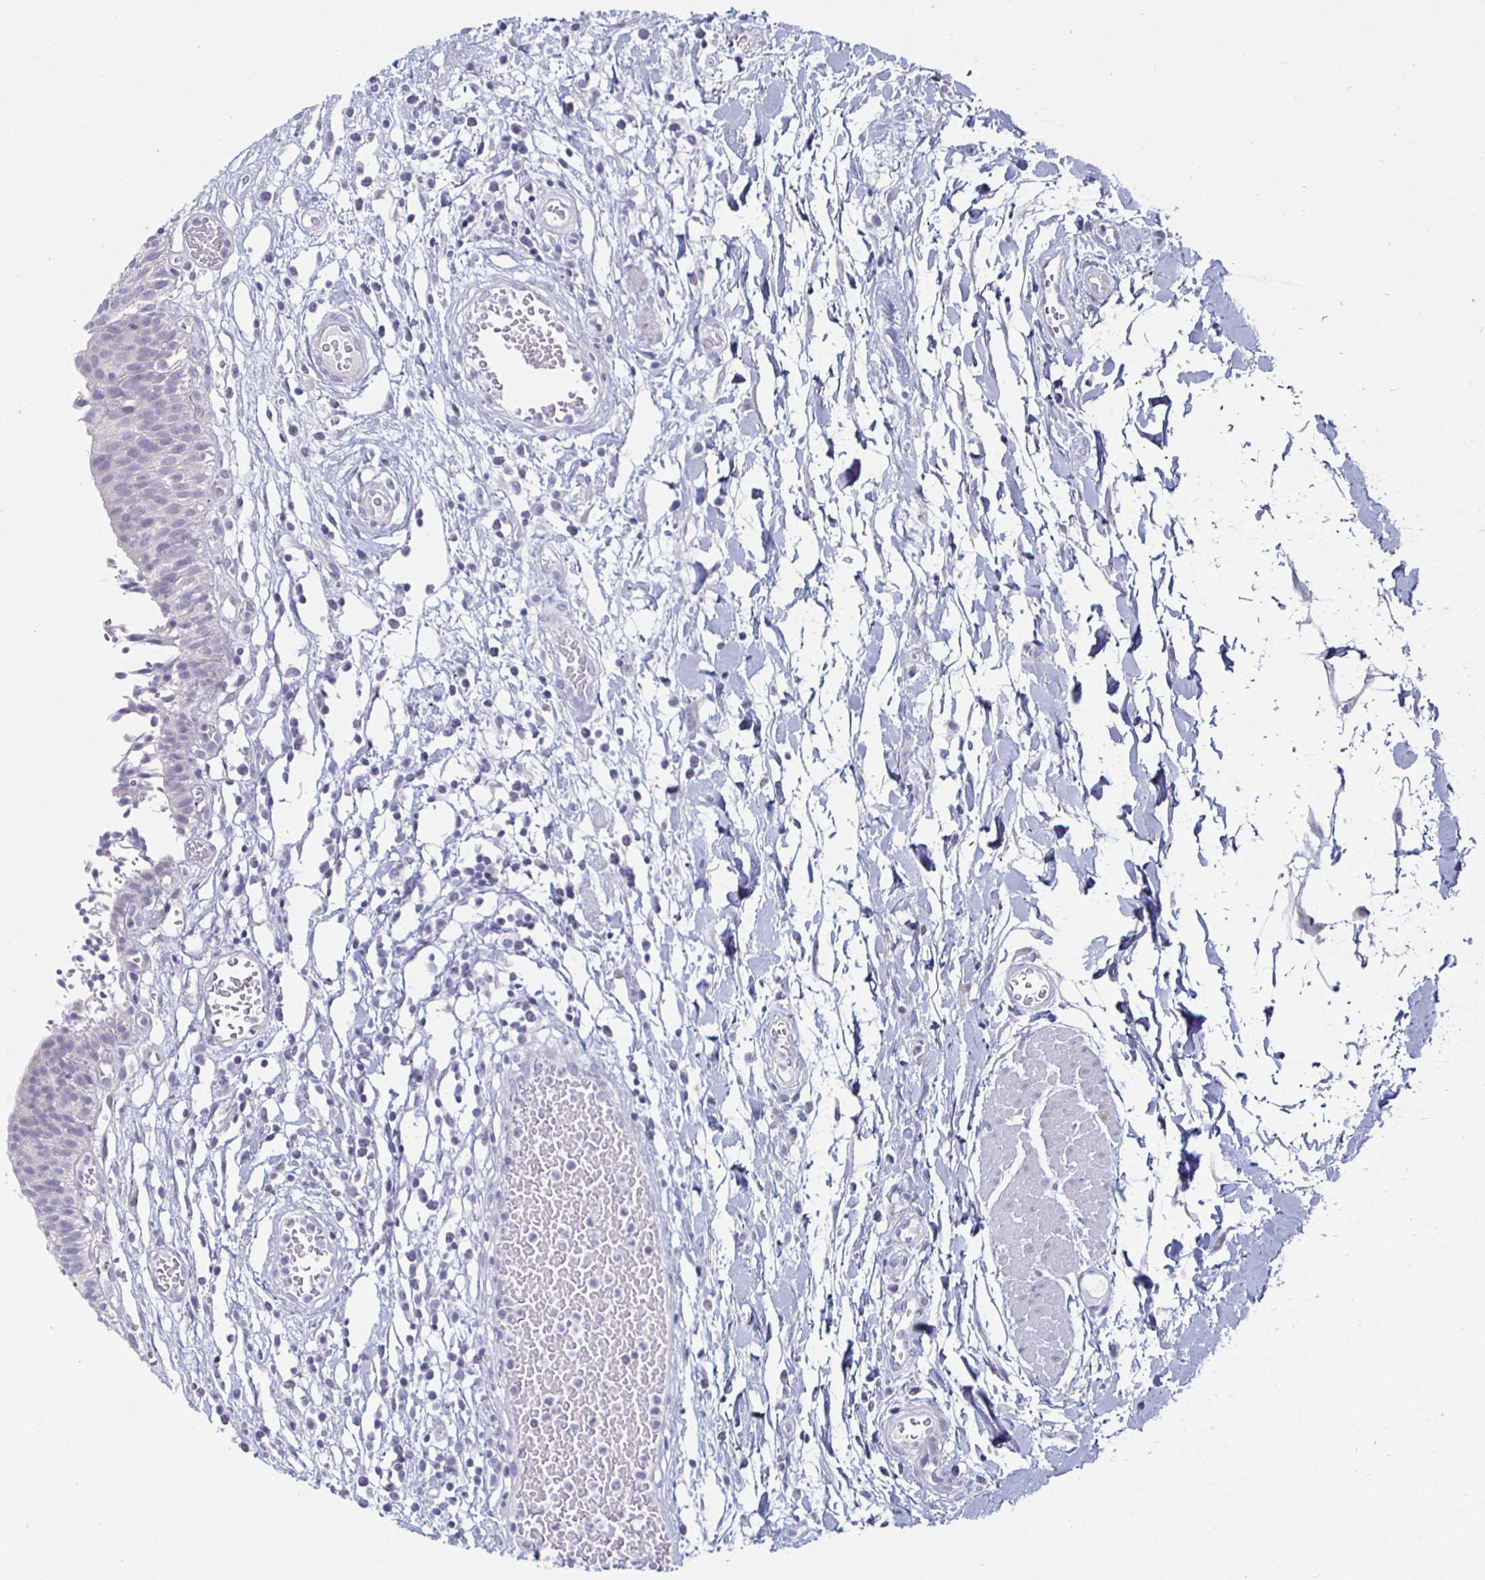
{"staining": {"intensity": "negative", "quantity": "none", "location": "none"}, "tissue": "urinary bladder", "cell_type": "Urothelial cells", "image_type": "normal", "snomed": [{"axis": "morphology", "description": "Normal tissue, NOS"}, {"axis": "topography", "description": "Urinary bladder"}], "caption": "There is no significant expression in urothelial cells of urinary bladder. (Stains: DAB (3,3'-diaminobenzidine) IHC with hematoxylin counter stain, Microscopy: brightfield microscopy at high magnification).", "gene": "DMRTB1", "patient": {"sex": "male", "age": 64}}